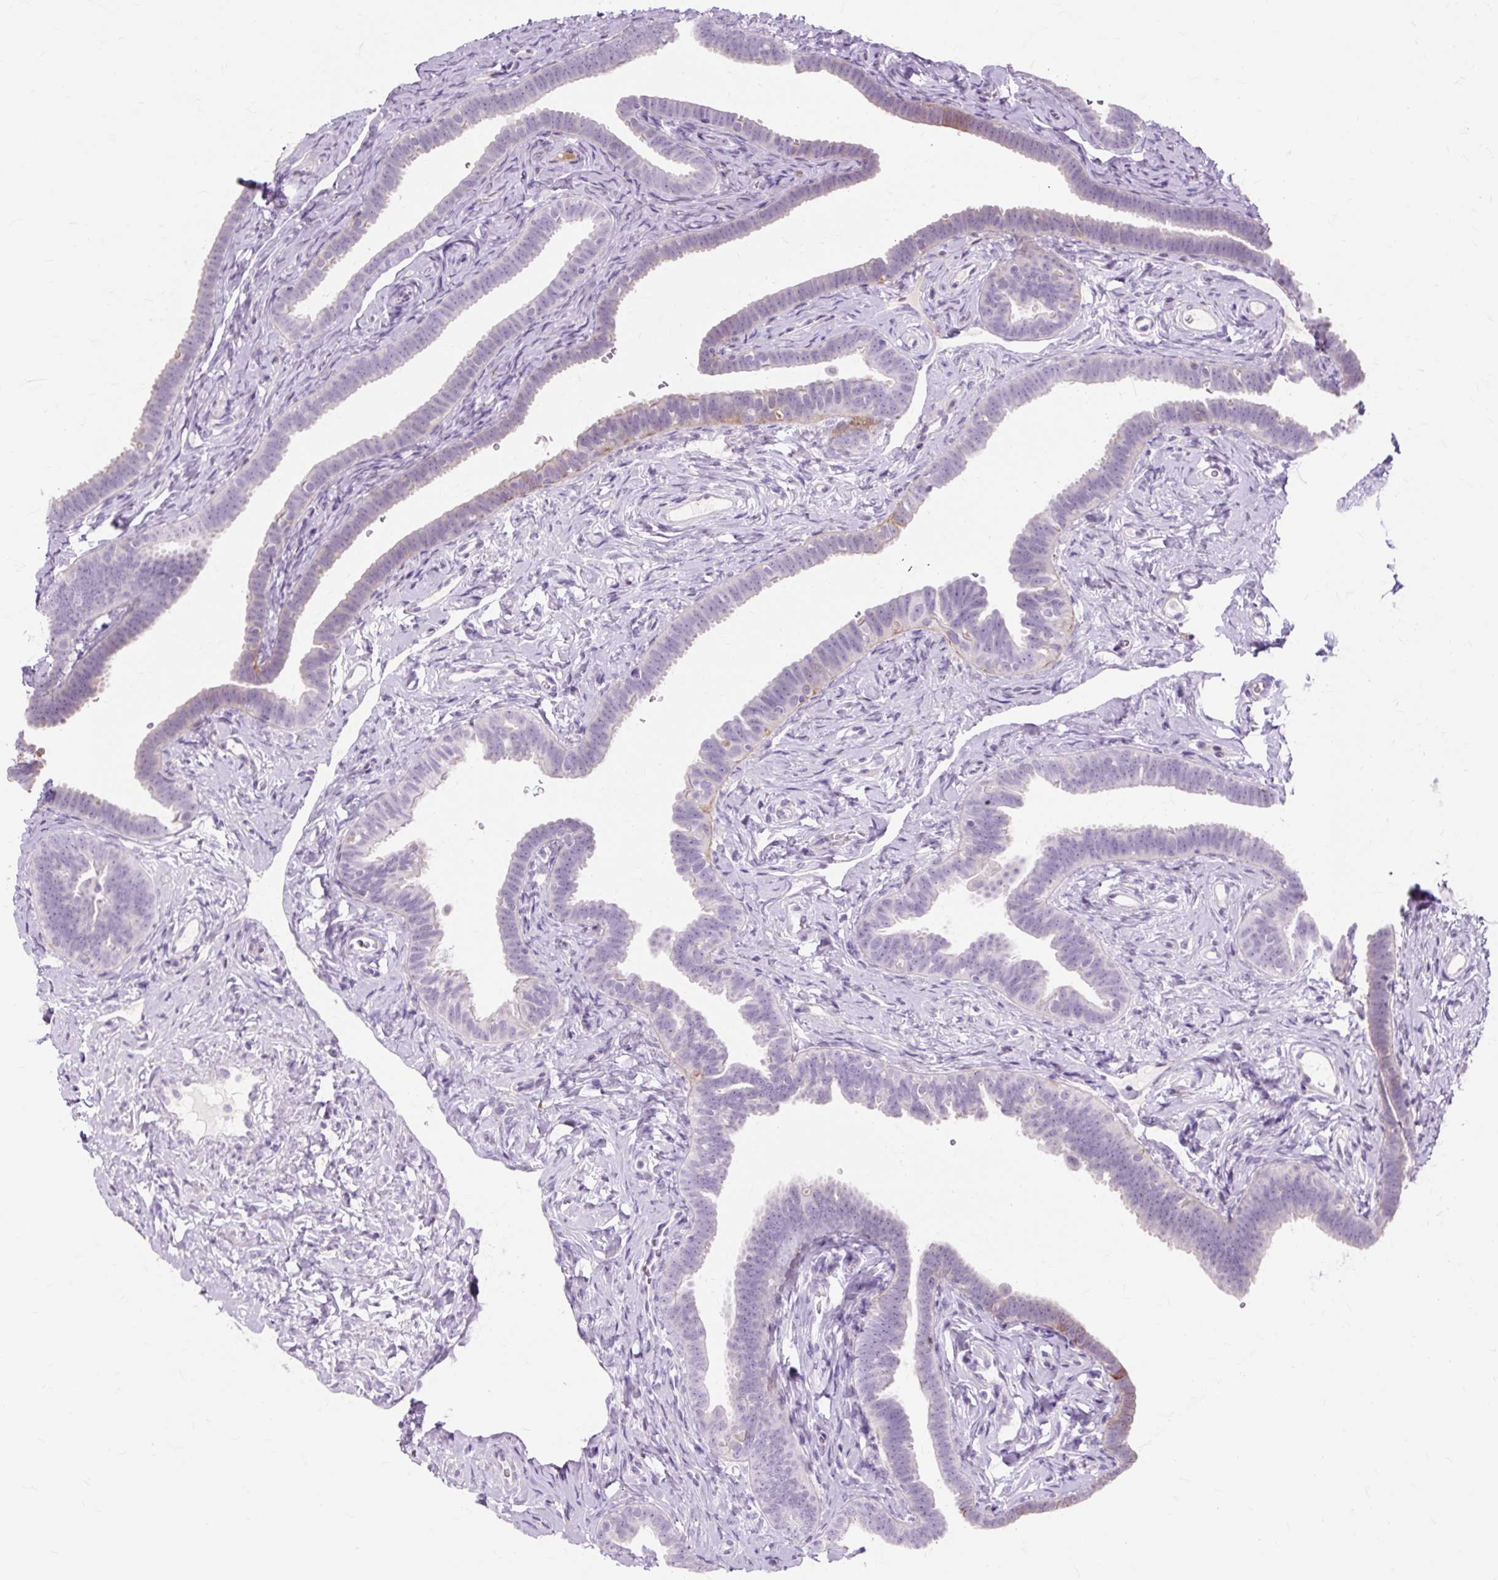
{"staining": {"intensity": "moderate", "quantity": "25%-75%", "location": "cytoplasmic/membranous"}, "tissue": "fallopian tube", "cell_type": "Glandular cells", "image_type": "normal", "snomed": [{"axis": "morphology", "description": "Normal tissue, NOS"}, {"axis": "topography", "description": "Fallopian tube"}], "caption": "A photomicrograph of fallopian tube stained for a protein demonstrates moderate cytoplasmic/membranous brown staining in glandular cells. (DAB = brown stain, brightfield microscopy at high magnification).", "gene": "IRX2", "patient": {"sex": "female", "age": 69}}